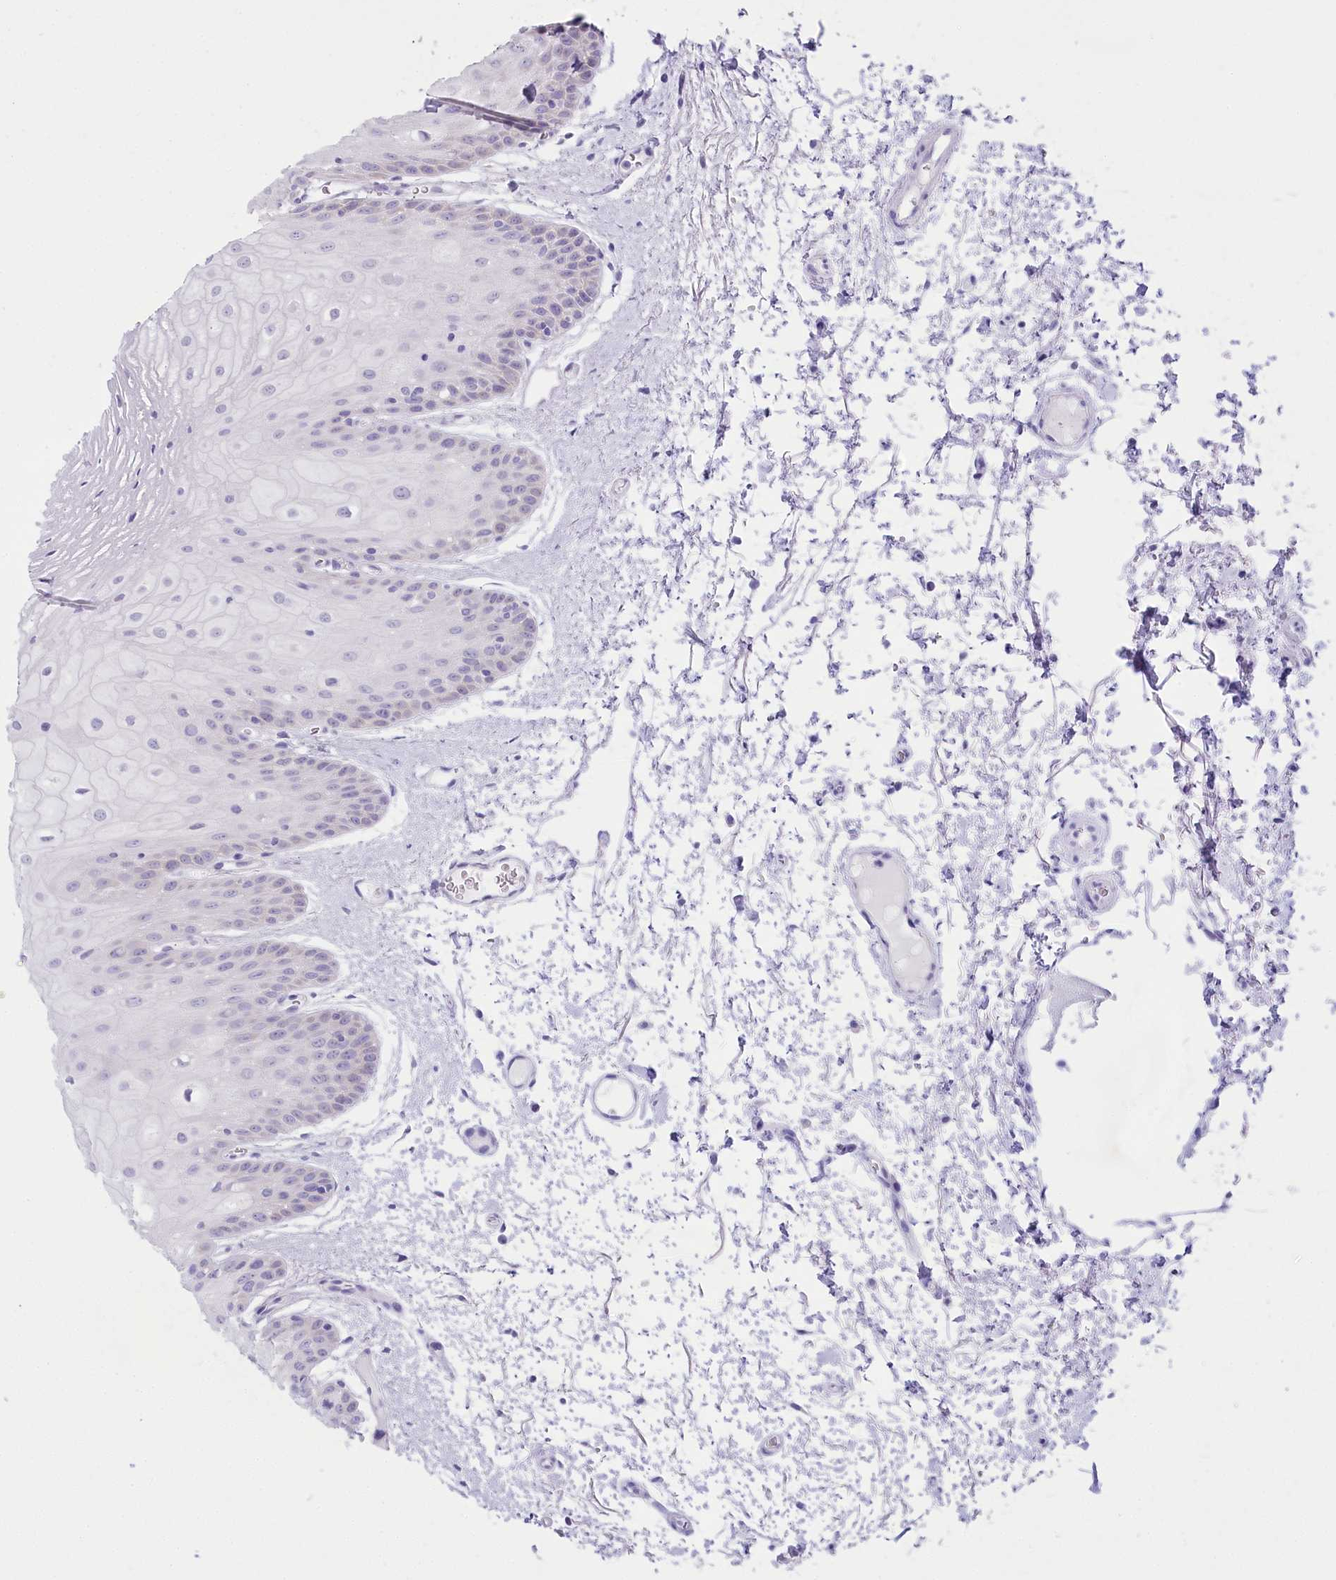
{"staining": {"intensity": "negative", "quantity": "none", "location": "none"}, "tissue": "oral mucosa", "cell_type": "Squamous epithelial cells", "image_type": "normal", "snomed": [{"axis": "morphology", "description": "Normal tissue, NOS"}, {"axis": "topography", "description": "Oral tissue"}, {"axis": "topography", "description": "Tounge, NOS"}], "caption": "Immunohistochemical staining of unremarkable oral mucosa shows no significant staining in squamous epithelial cells. (Brightfield microscopy of DAB IHC at high magnification).", "gene": "MYOZ1", "patient": {"sex": "female", "age": 73}}